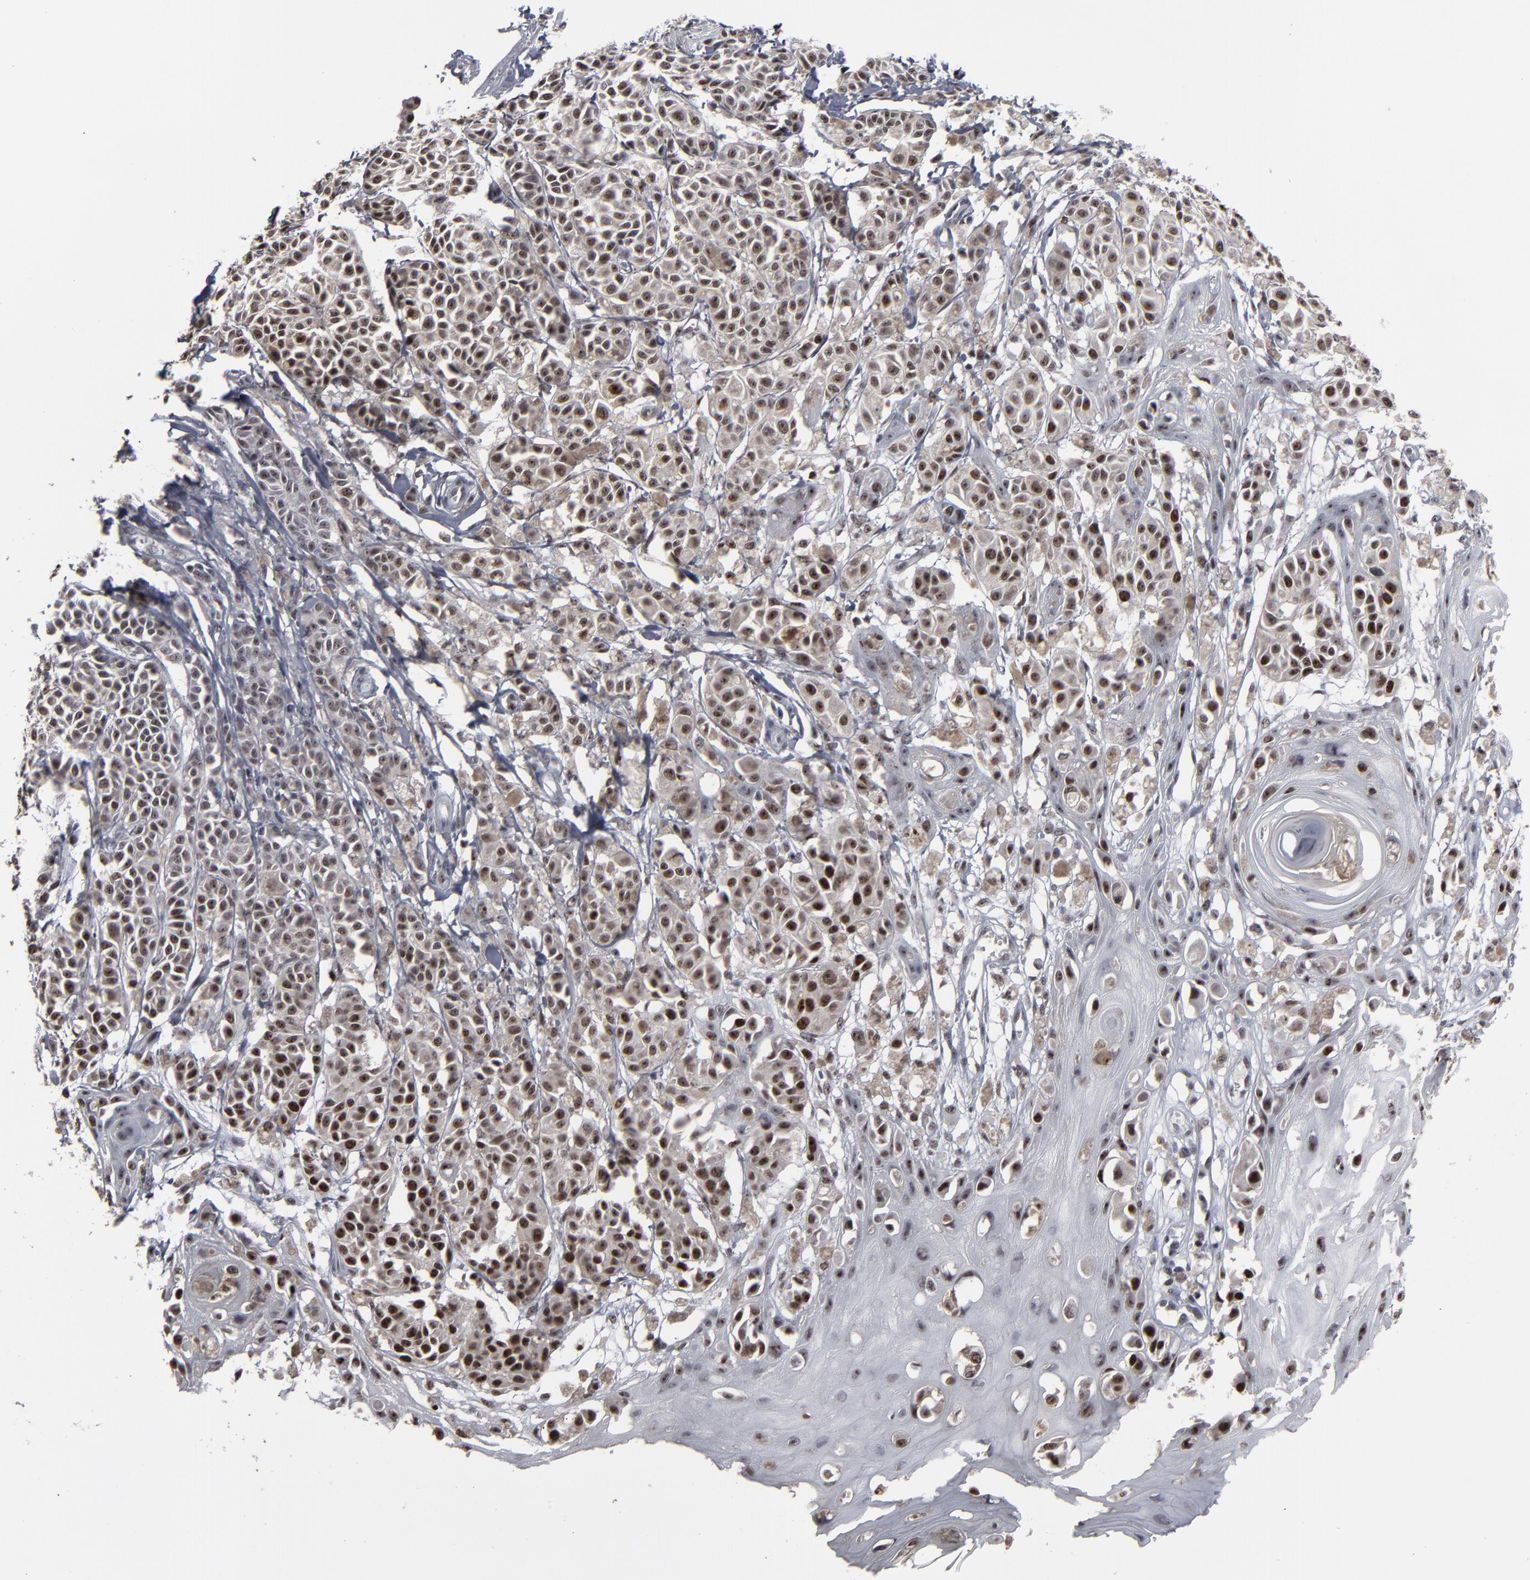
{"staining": {"intensity": "strong", "quantity": ">75%", "location": "nuclear"}, "tissue": "melanoma", "cell_type": "Tumor cells", "image_type": "cancer", "snomed": [{"axis": "morphology", "description": "Malignant melanoma, NOS"}, {"axis": "topography", "description": "Skin"}], "caption": "This histopathology image demonstrates IHC staining of malignant melanoma, with high strong nuclear expression in about >75% of tumor cells.", "gene": "SSRP1", "patient": {"sex": "male", "age": 76}}